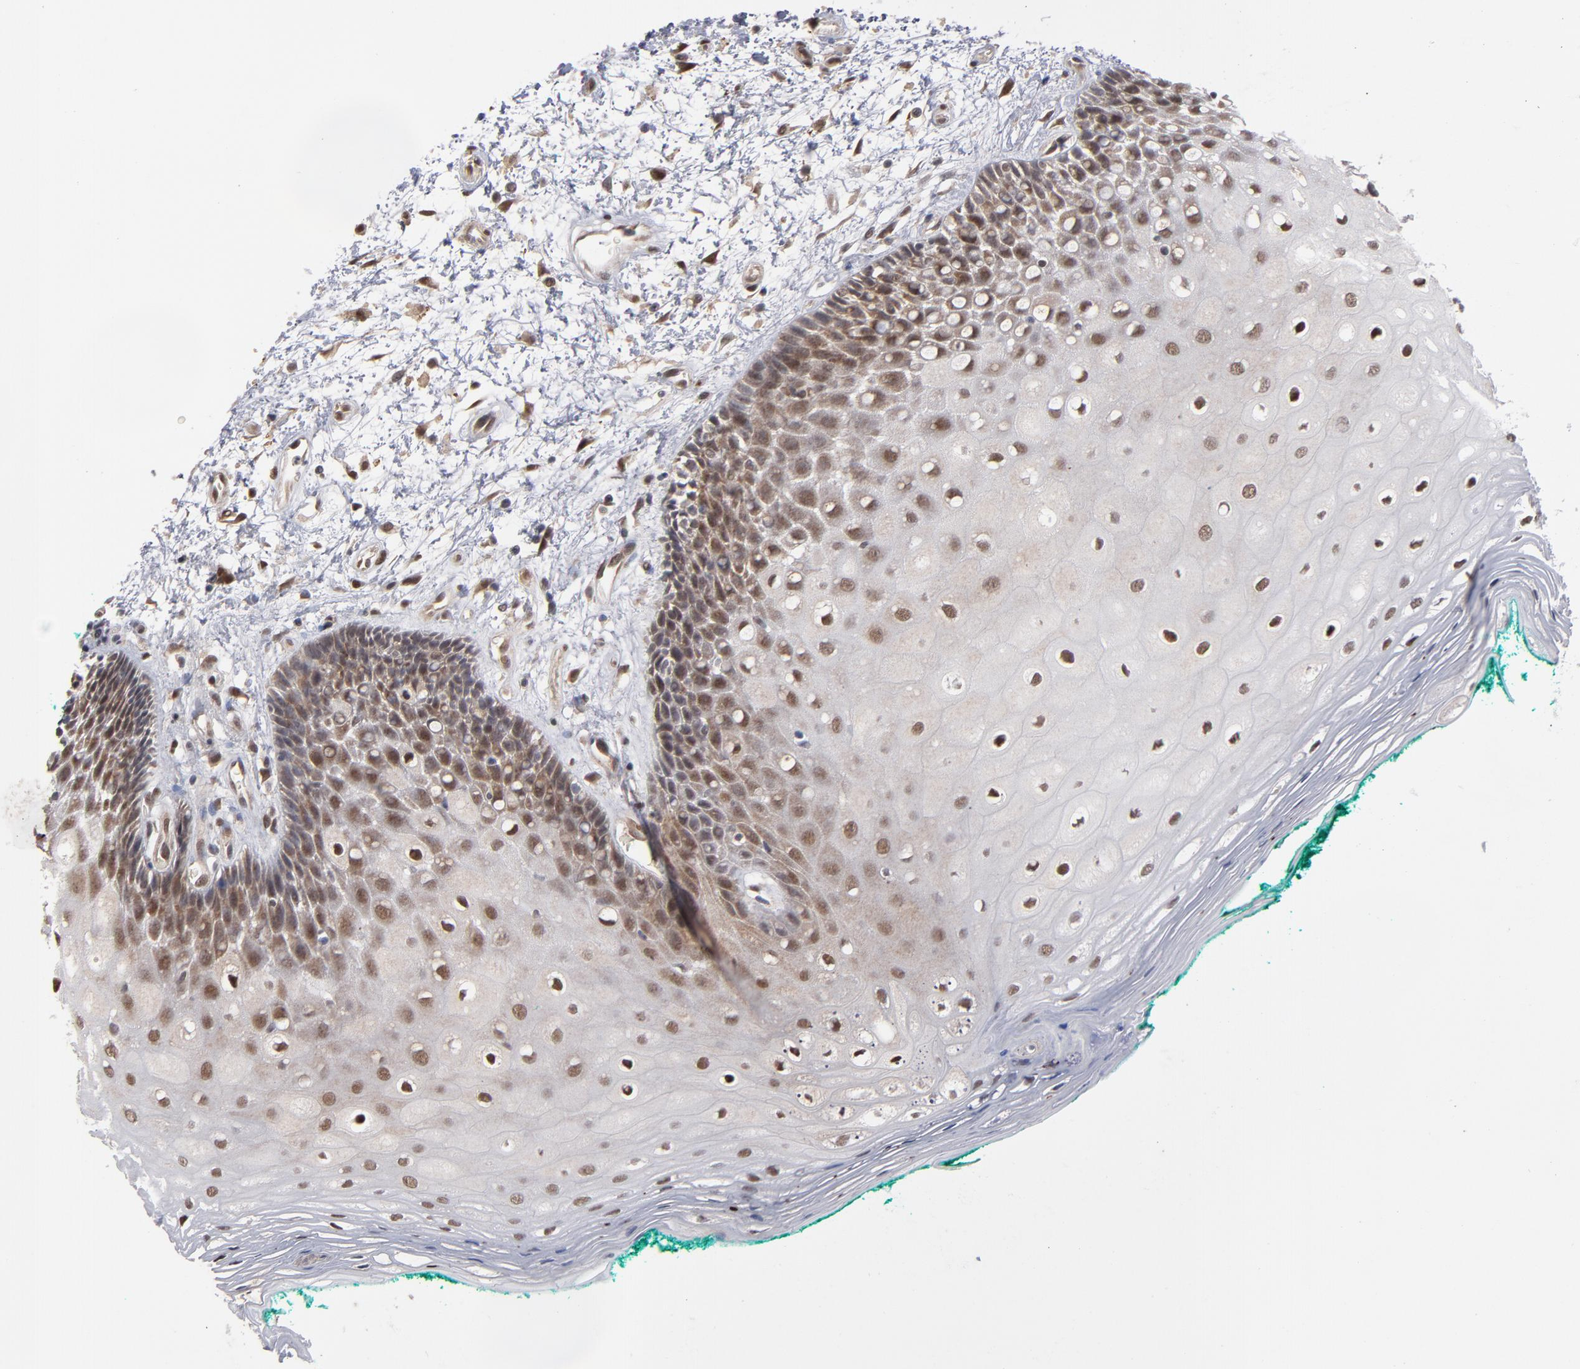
{"staining": {"intensity": "moderate", "quantity": "25%-75%", "location": "cytoplasmic/membranous,nuclear"}, "tissue": "oral mucosa", "cell_type": "Squamous epithelial cells", "image_type": "normal", "snomed": [{"axis": "morphology", "description": "Normal tissue, NOS"}, {"axis": "morphology", "description": "Squamous cell carcinoma, NOS"}, {"axis": "topography", "description": "Skeletal muscle"}, {"axis": "topography", "description": "Oral tissue"}, {"axis": "topography", "description": "Head-Neck"}], "caption": "DAB (3,3'-diaminobenzidine) immunohistochemical staining of normal oral mucosa displays moderate cytoplasmic/membranous,nuclear protein expression in about 25%-75% of squamous epithelial cells. (DAB = brown stain, brightfield microscopy at high magnification).", "gene": "HUWE1", "patient": {"sex": "female", "age": 84}}